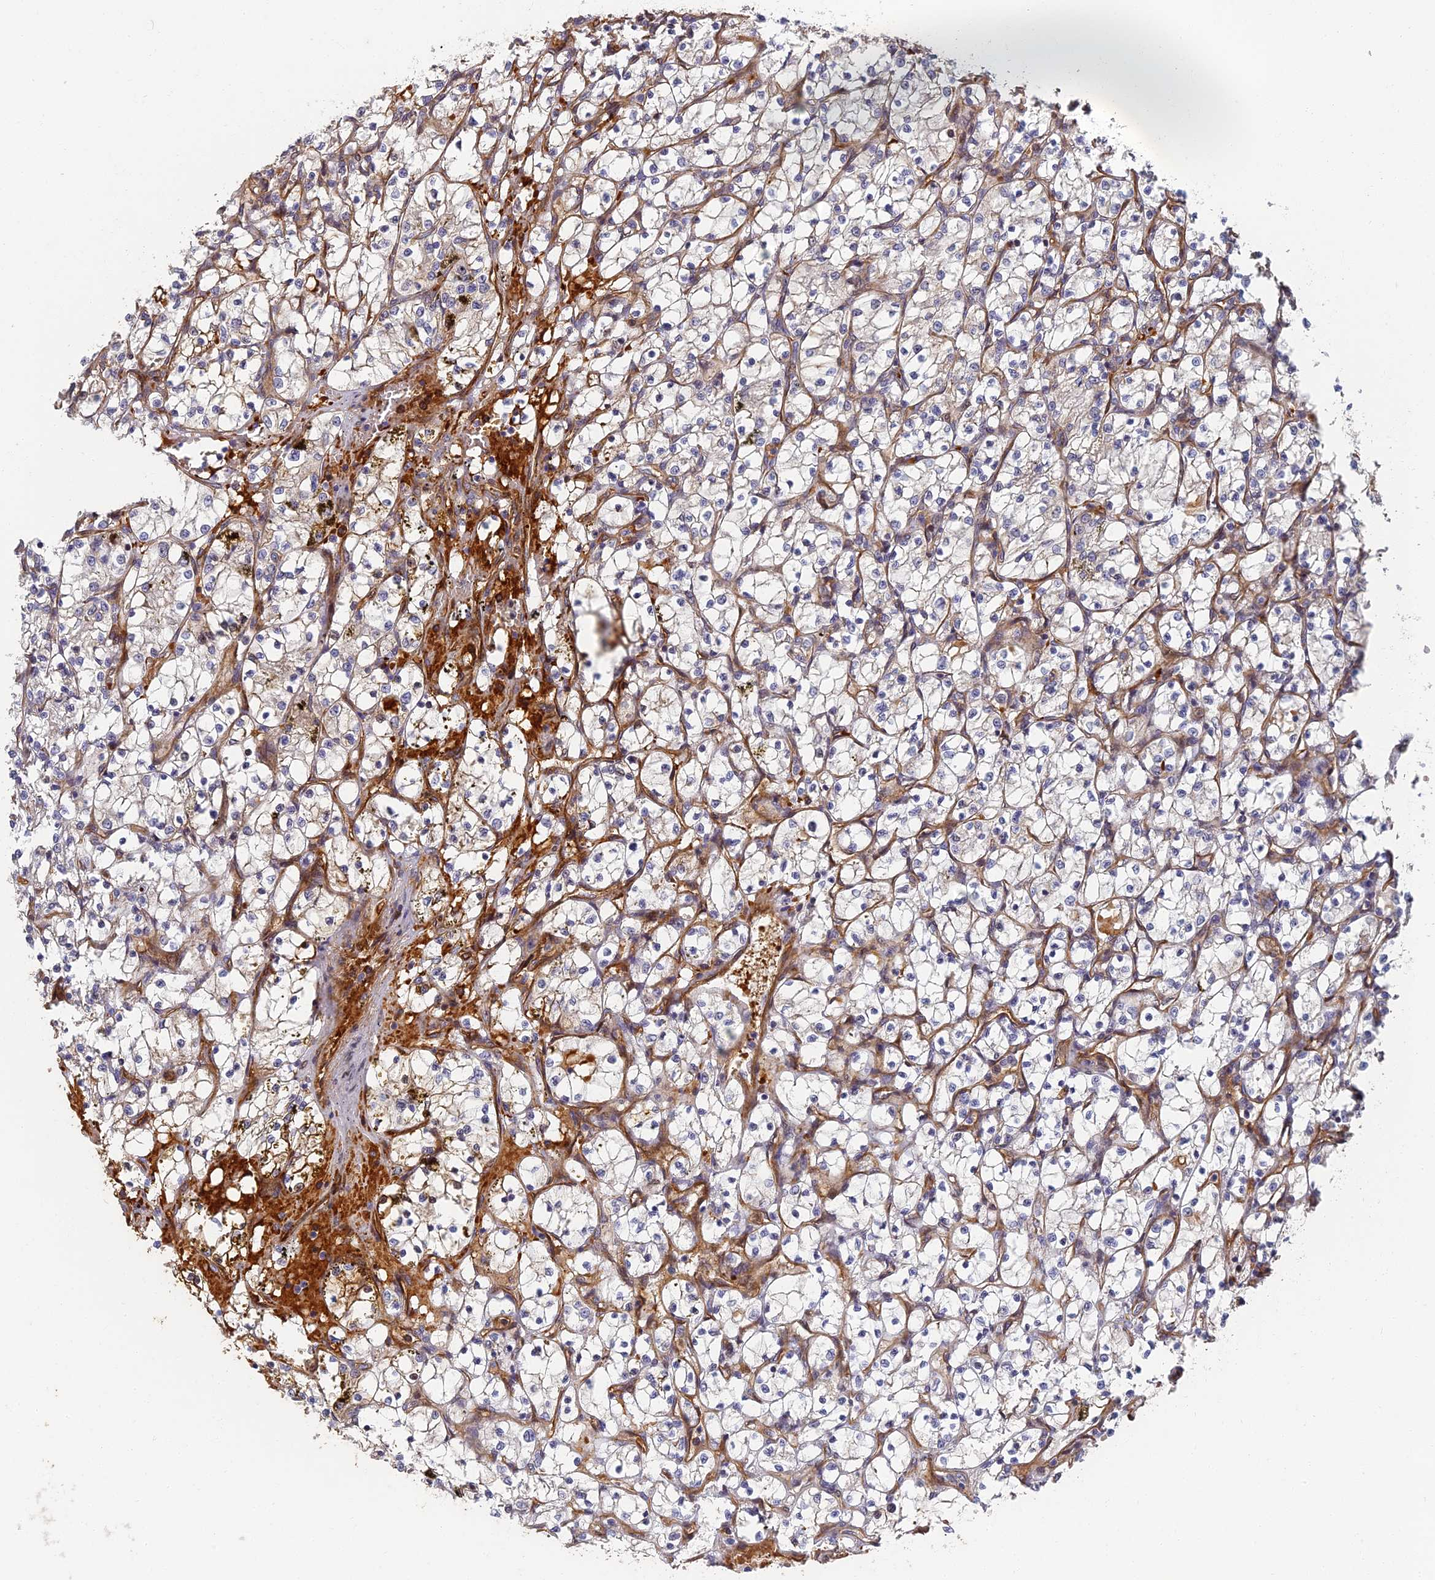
{"staining": {"intensity": "weak", "quantity": "<25%", "location": "cytoplasmic/membranous"}, "tissue": "renal cancer", "cell_type": "Tumor cells", "image_type": "cancer", "snomed": [{"axis": "morphology", "description": "Adenocarcinoma, NOS"}, {"axis": "topography", "description": "Kidney"}], "caption": "Tumor cells show no significant protein expression in renal adenocarcinoma.", "gene": "ABCB10", "patient": {"sex": "female", "age": 69}}